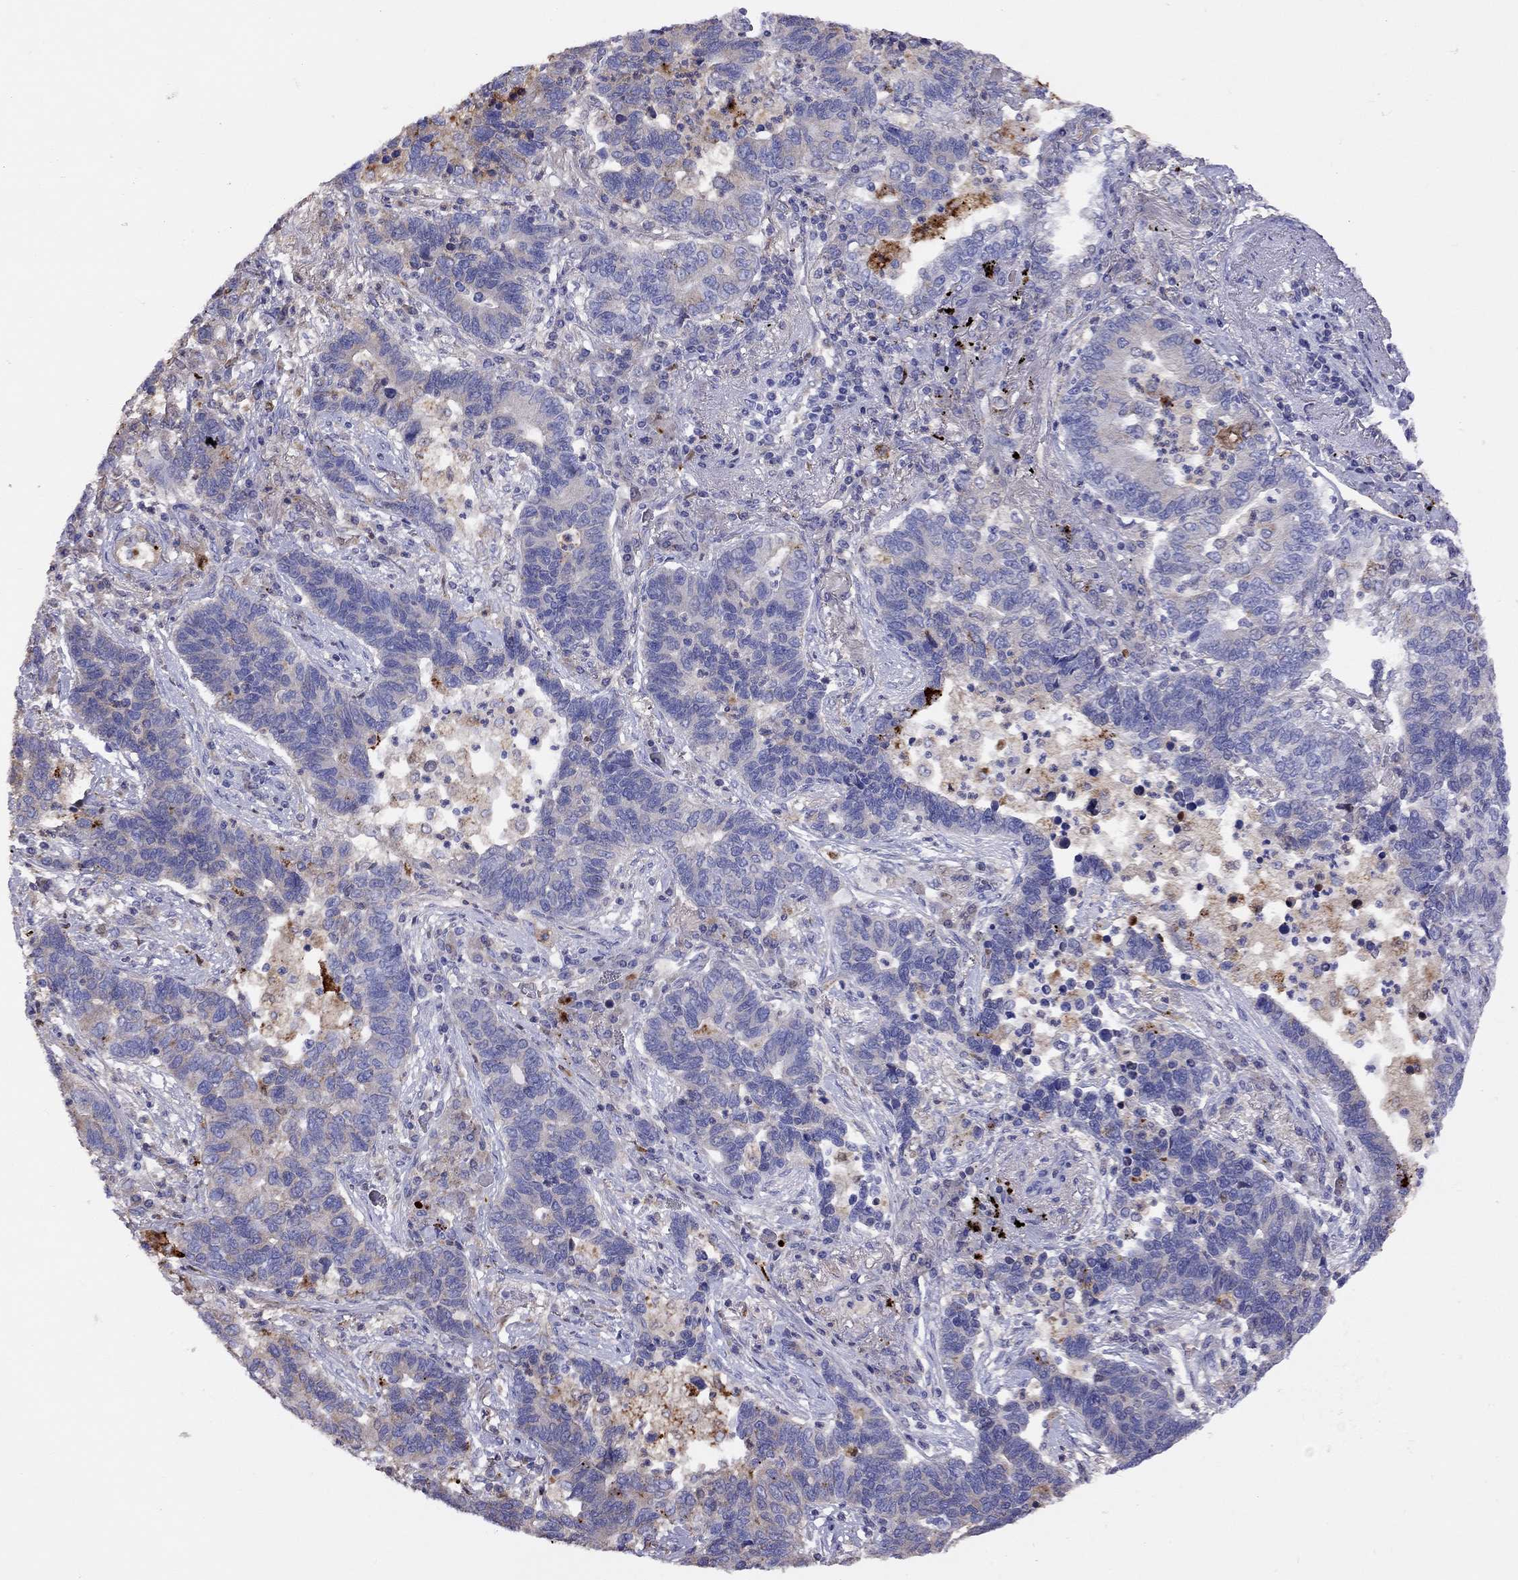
{"staining": {"intensity": "negative", "quantity": "none", "location": "none"}, "tissue": "lung cancer", "cell_type": "Tumor cells", "image_type": "cancer", "snomed": [{"axis": "morphology", "description": "Adenocarcinoma, NOS"}, {"axis": "topography", "description": "Lung"}], "caption": "Tumor cells show no significant positivity in lung cancer (adenocarcinoma).", "gene": "SERPINA3", "patient": {"sex": "female", "age": 57}}